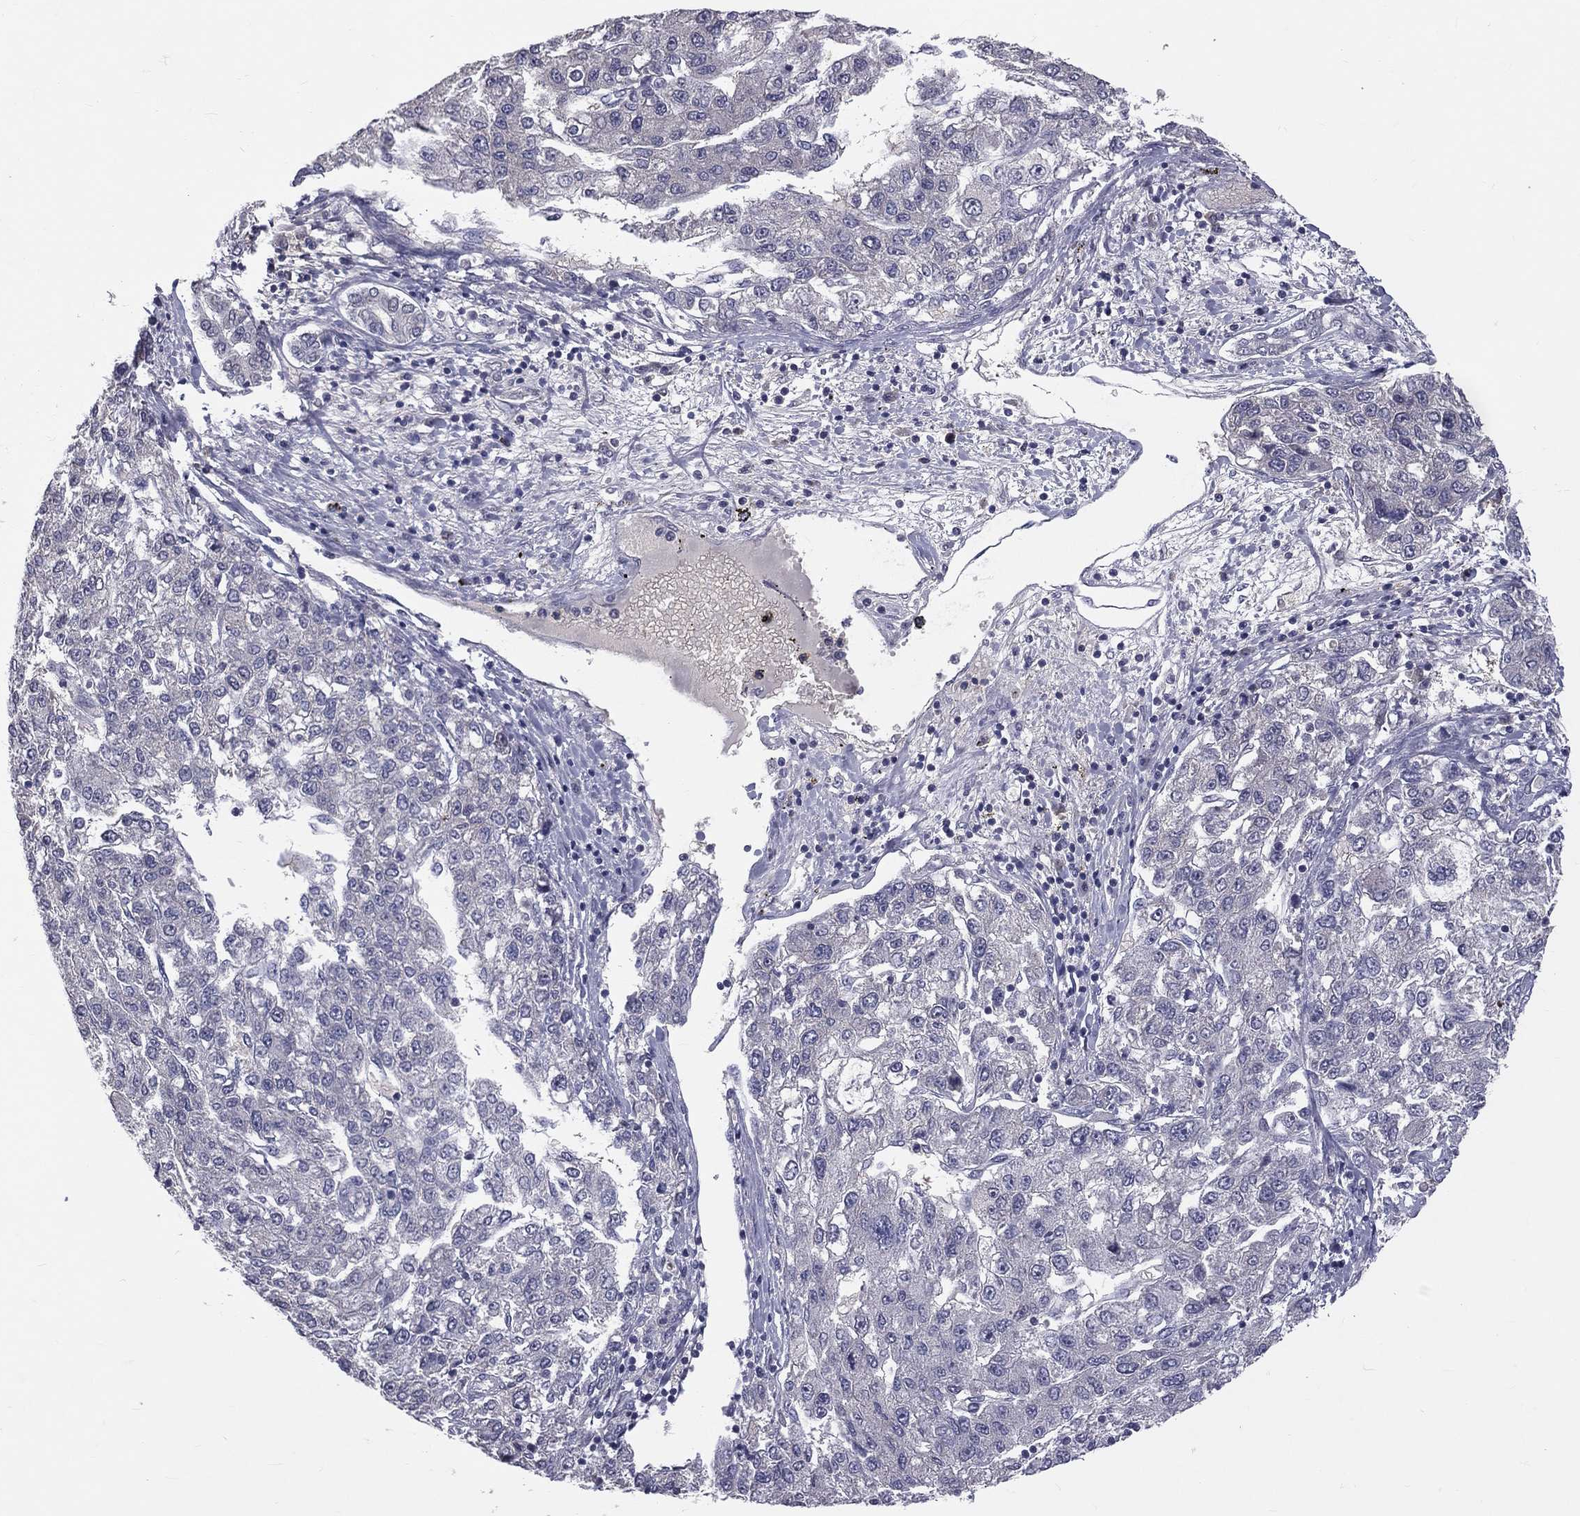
{"staining": {"intensity": "negative", "quantity": "none", "location": "none"}, "tissue": "liver cancer", "cell_type": "Tumor cells", "image_type": "cancer", "snomed": [{"axis": "morphology", "description": "Carcinoma, Hepatocellular, NOS"}, {"axis": "topography", "description": "Liver"}], "caption": "A micrograph of human liver hepatocellular carcinoma is negative for staining in tumor cells.", "gene": "DSG4", "patient": {"sex": "male", "age": 56}}